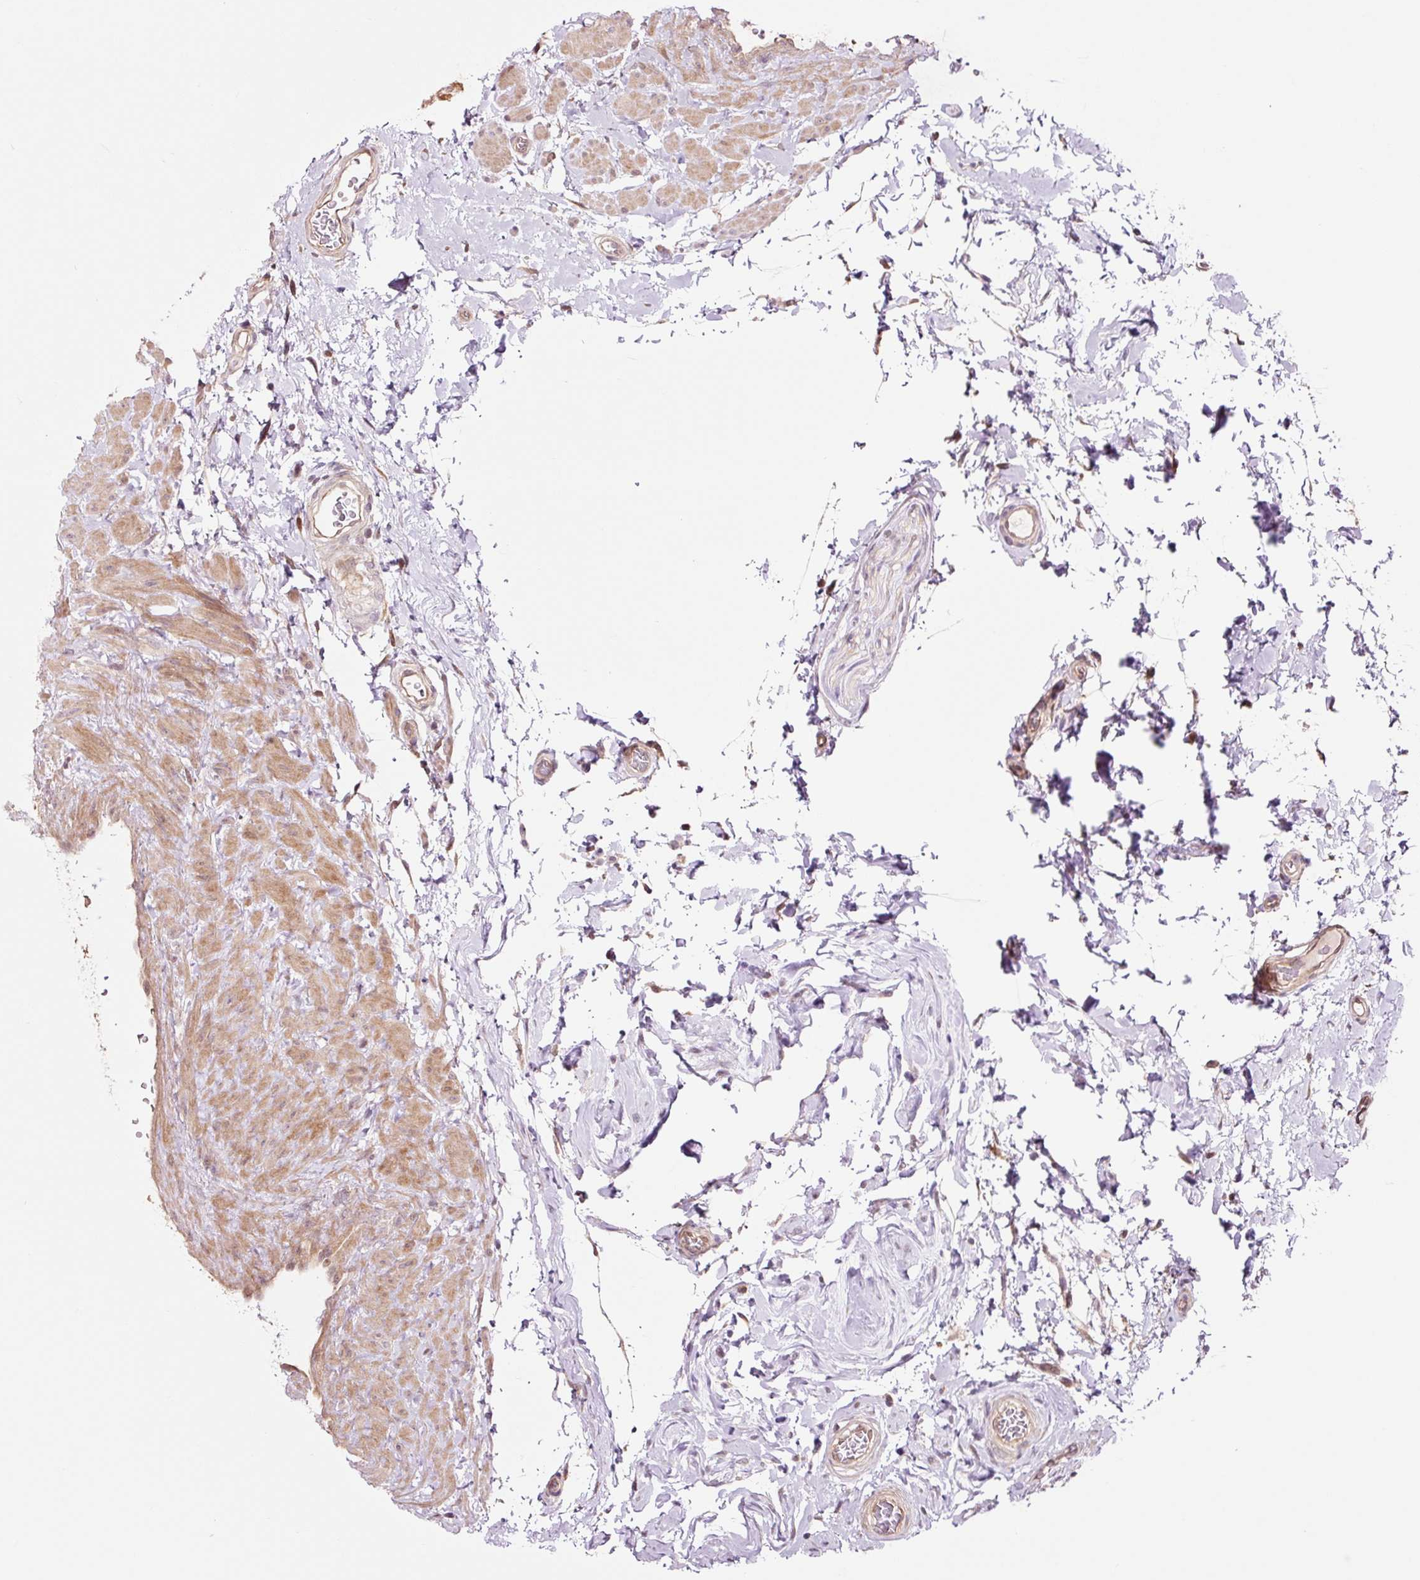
{"staining": {"intensity": "moderate", "quantity": "25%-75%", "location": "cytoplasmic/membranous,nuclear"}, "tissue": "epididymis", "cell_type": "Glandular cells", "image_type": "normal", "snomed": [{"axis": "morphology", "description": "Normal tissue, NOS"}, {"axis": "topography", "description": "Epididymis"}], "caption": "Immunohistochemical staining of benign epididymis shows medium levels of moderate cytoplasmic/membranous,nuclear expression in approximately 25%-75% of glandular cells.", "gene": "FBXL14", "patient": {"sex": "male", "age": 55}}